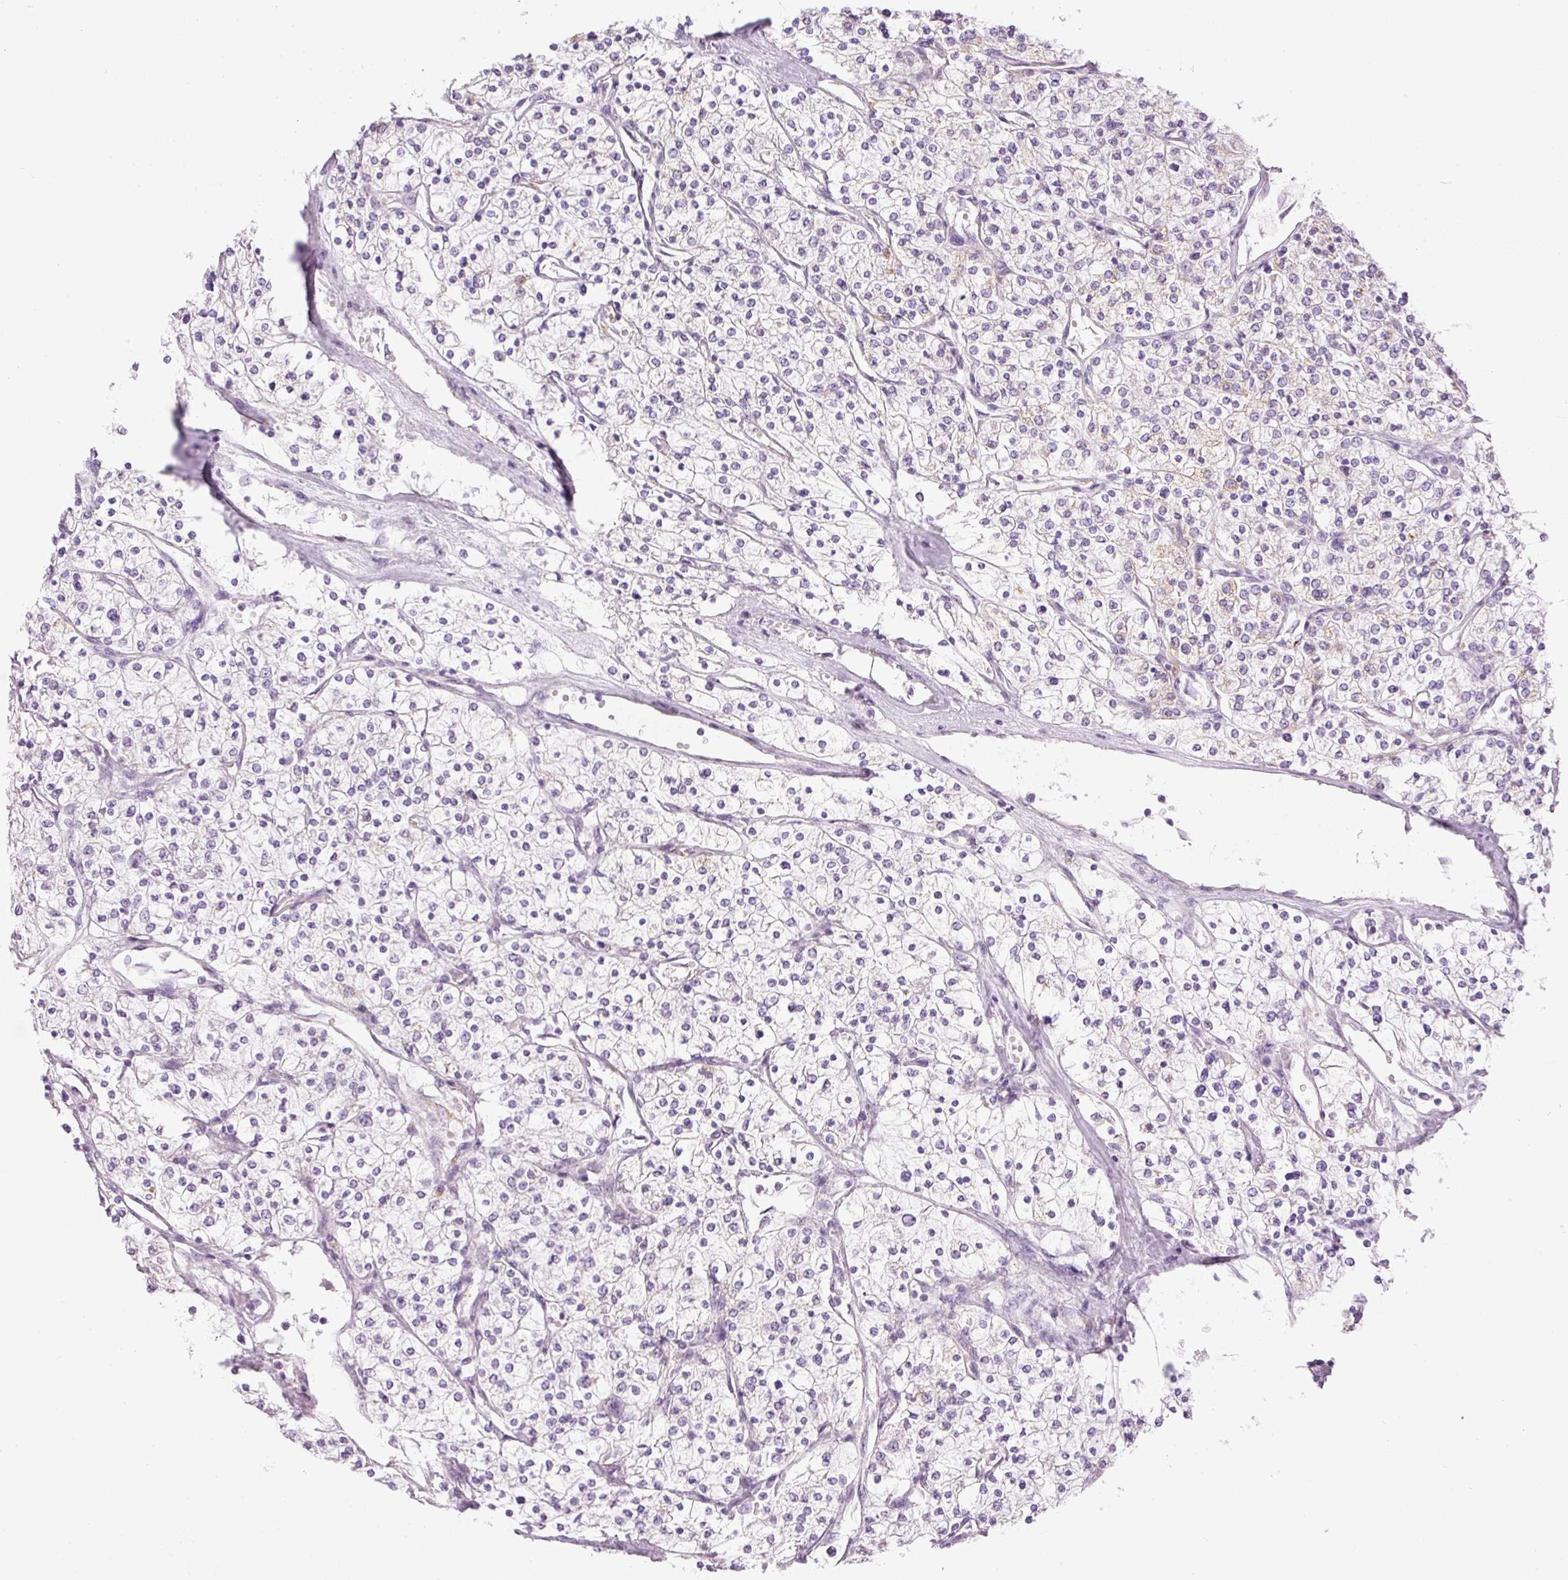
{"staining": {"intensity": "negative", "quantity": "none", "location": "none"}, "tissue": "renal cancer", "cell_type": "Tumor cells", "image_type": "cancer", "snomed": [{"axis": "morphology", "description": "Adenocarcinoma, NOS"}, {"axis": "topography", "description": "Kidney"}], "caption": "Immunohistochemistry histopathology image of human adenocarcinoma (renal) stained for a protein (brown), which shows no positivity in tumor cells.", "gene": "CARD16", "patient": {"sex": "male", "age": 80}}